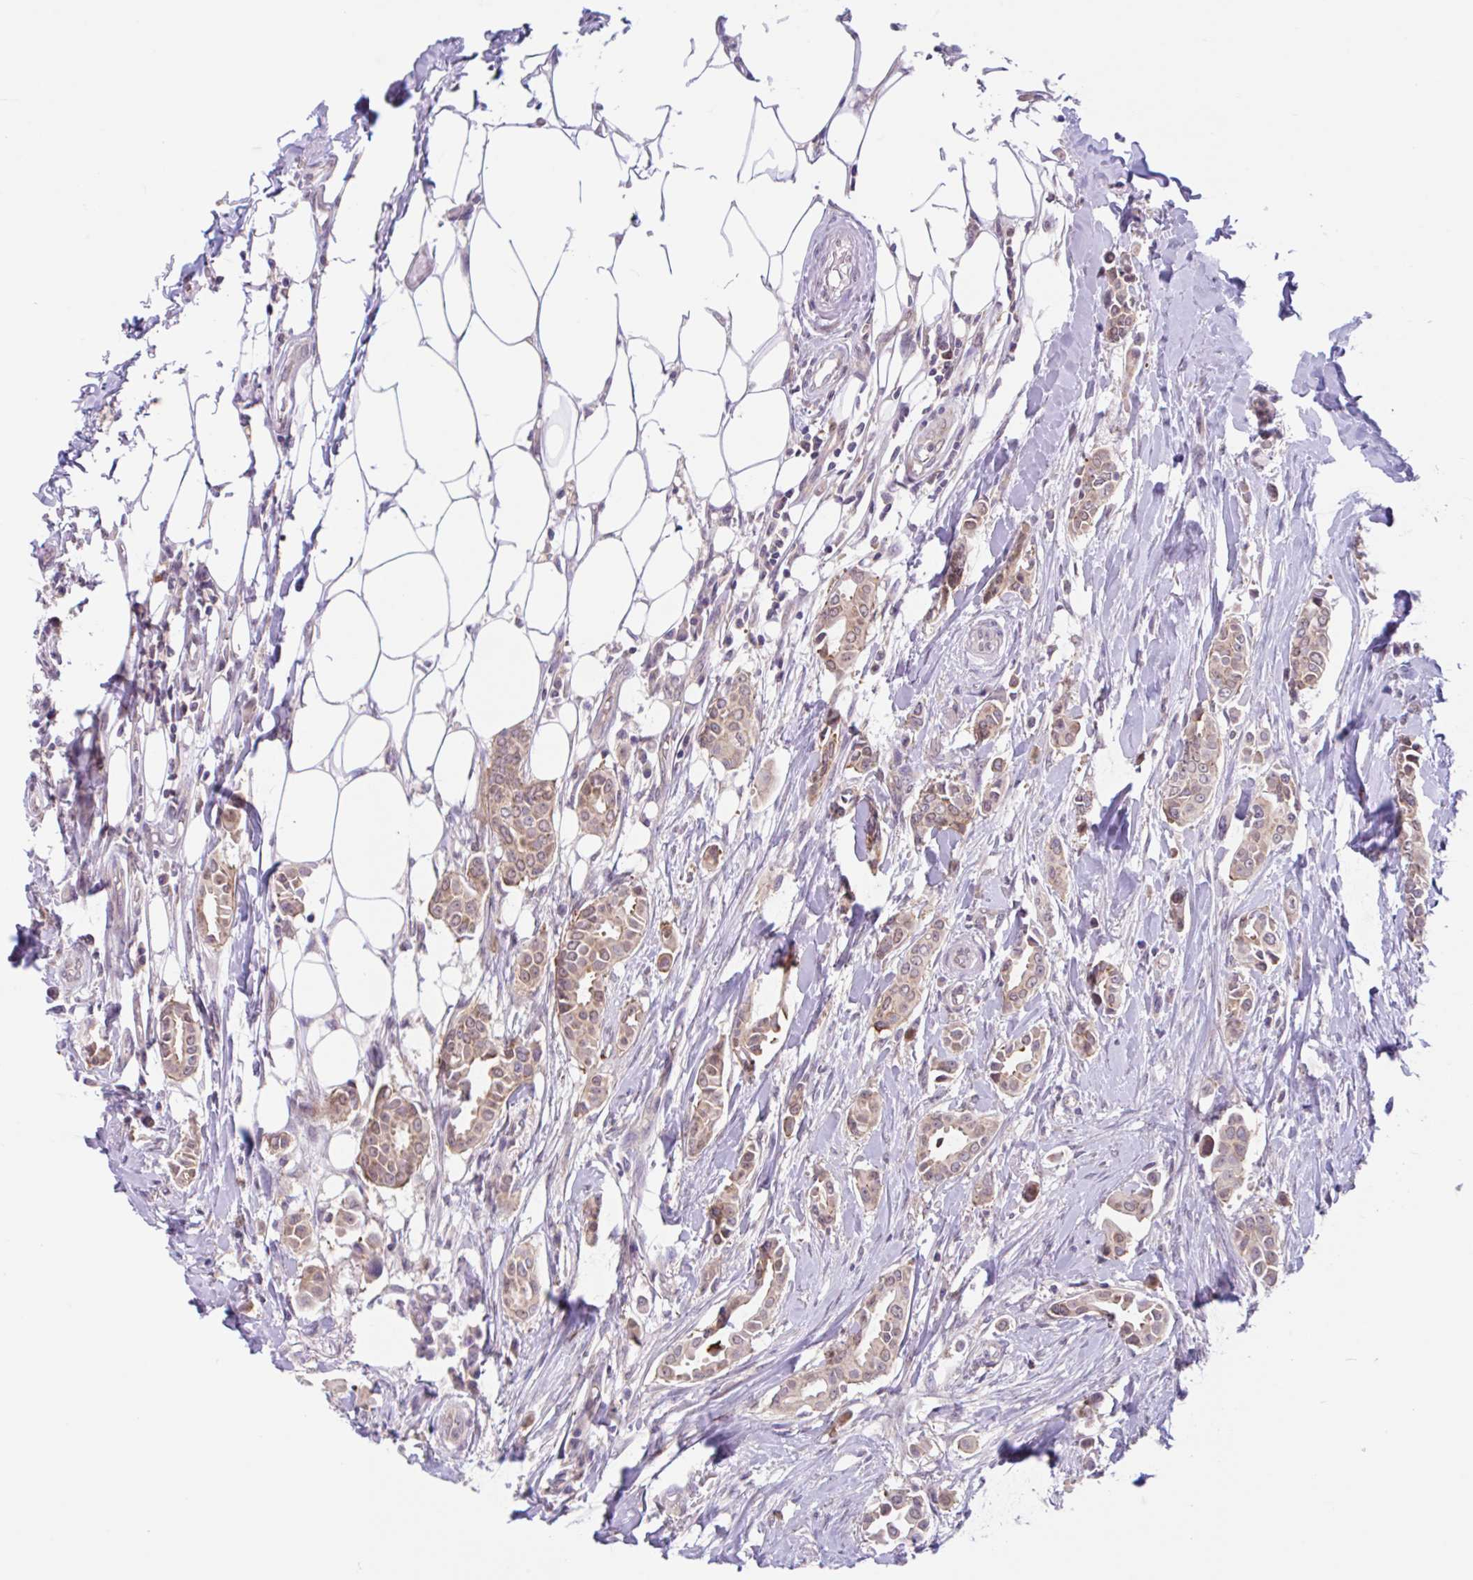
{"staining": {"intensity": "weak", "quantity": ">75%", "location": "cytoplasmic/membranous"}, "tissue": "breast cancer", "cell_type": "Tumor cells", "image_type": "cancer", "snomed": [{"axis": "morphology", "description": "Duct carcinoma"}, {"axis": "topography", "description": "Breast"}], "caption": "Weak cytoplasmic/membranous protein staining is identified in approximately >75% of tumor cells in breast cancer.", "gene": "RALBP1", "patient": {"sex": "female", "age": 64}}